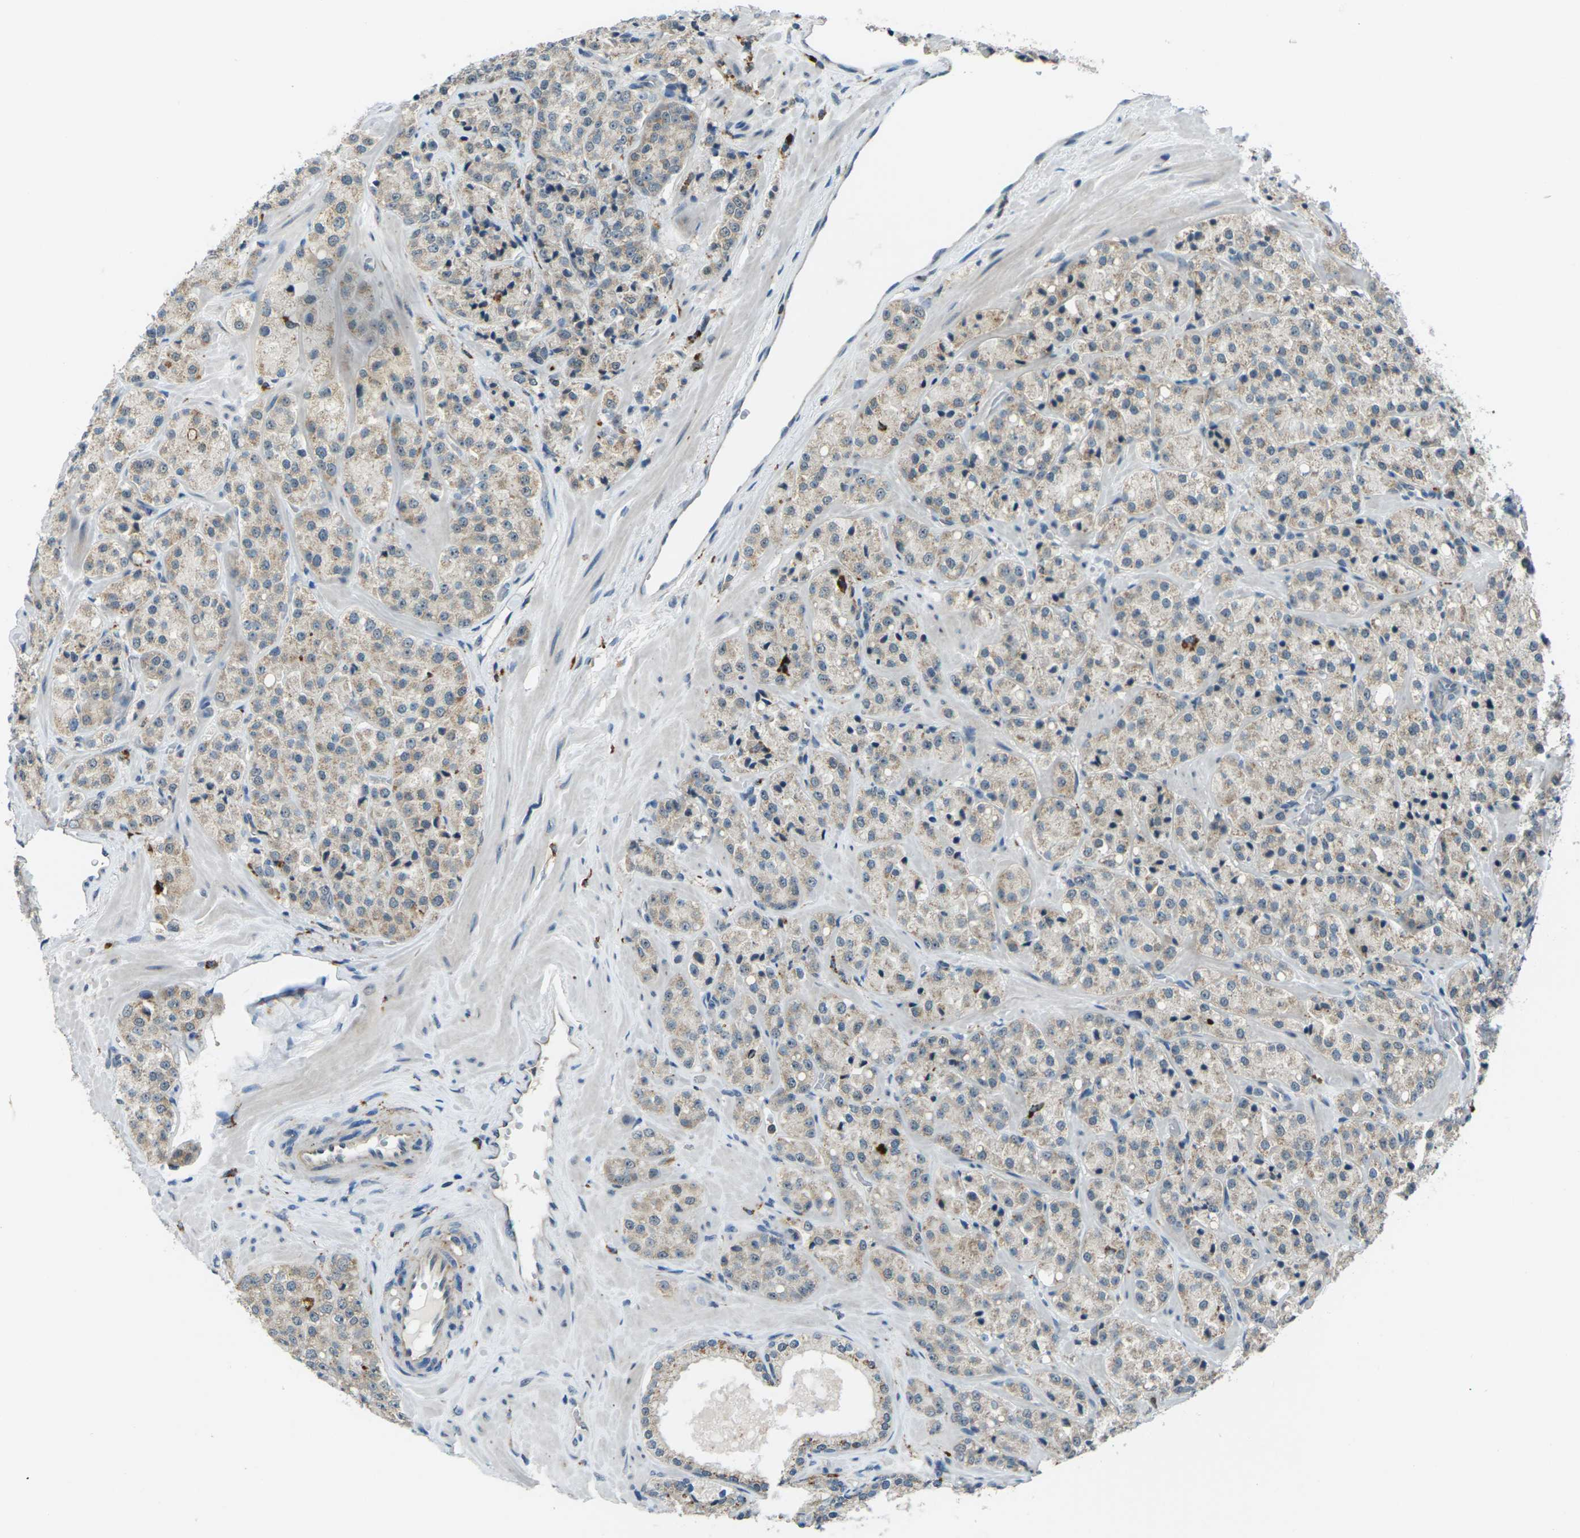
{"staining": {"intensity": "weak", "quantity": ">75%", "location": "cytoplasmic/membranous"}, "tissue": "prostate cancer", "cell_type": "Tumor cells", "image_type": "cancer", "snomed": [{"axis": "morphology", "description": "Adenocarcinoma, High grade"}, {"axis": "topography", "description": "Prostate"}], "caption": "Immunohistochemistry (IHC) image of neoplastic tissue: prostate high-grade adenocarcinoma stained using IHC shows low levels of weak protein expression localized specifically in the cytoplasmic/membranous of tumor cells, appearing as a cytoplasmic/membranous brown color.", "gene": "SLC31A2", "patient": {"sex": "male", "age": 64}}